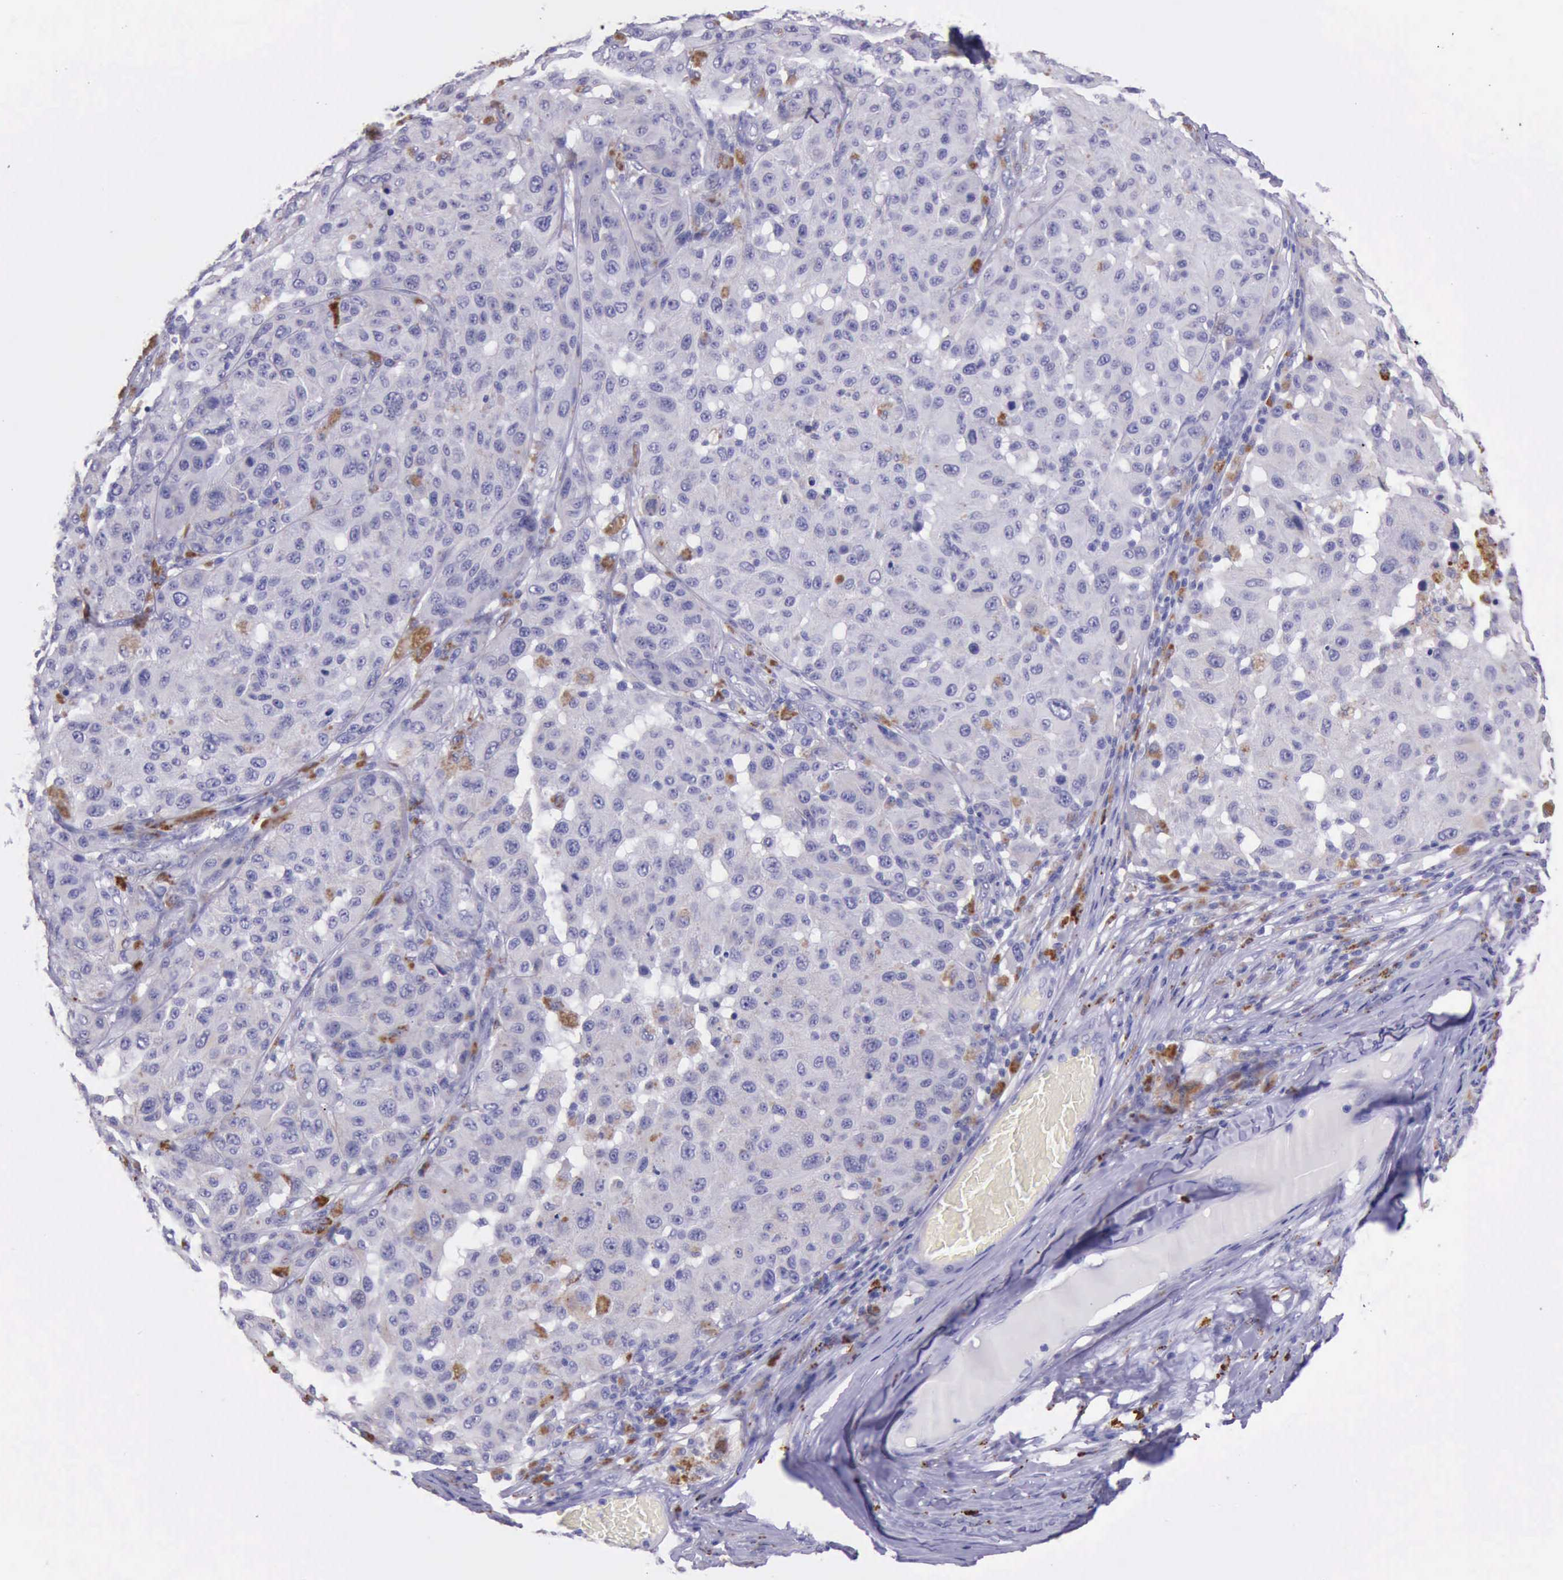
{"staining": {"intensity": "moderate", "quantity": "<25%", "location": "cytoplasmic/membranous"}, "tissue": "melanoma", "cell_type": "Tumor cells", "image_type": "cancer", "snomed": [{"axis": "morphology", "description": "Malignant melanoma, NOS"}, {"axis": "topography", "description": "Skin"}], "caption": "IHC of melanoma shows low levels of moderate cytoplasmic/membranous expression in approximately <25% of tumor cells.", "gene": "GLA", "patient": {"sex": "female", "age": 77}}